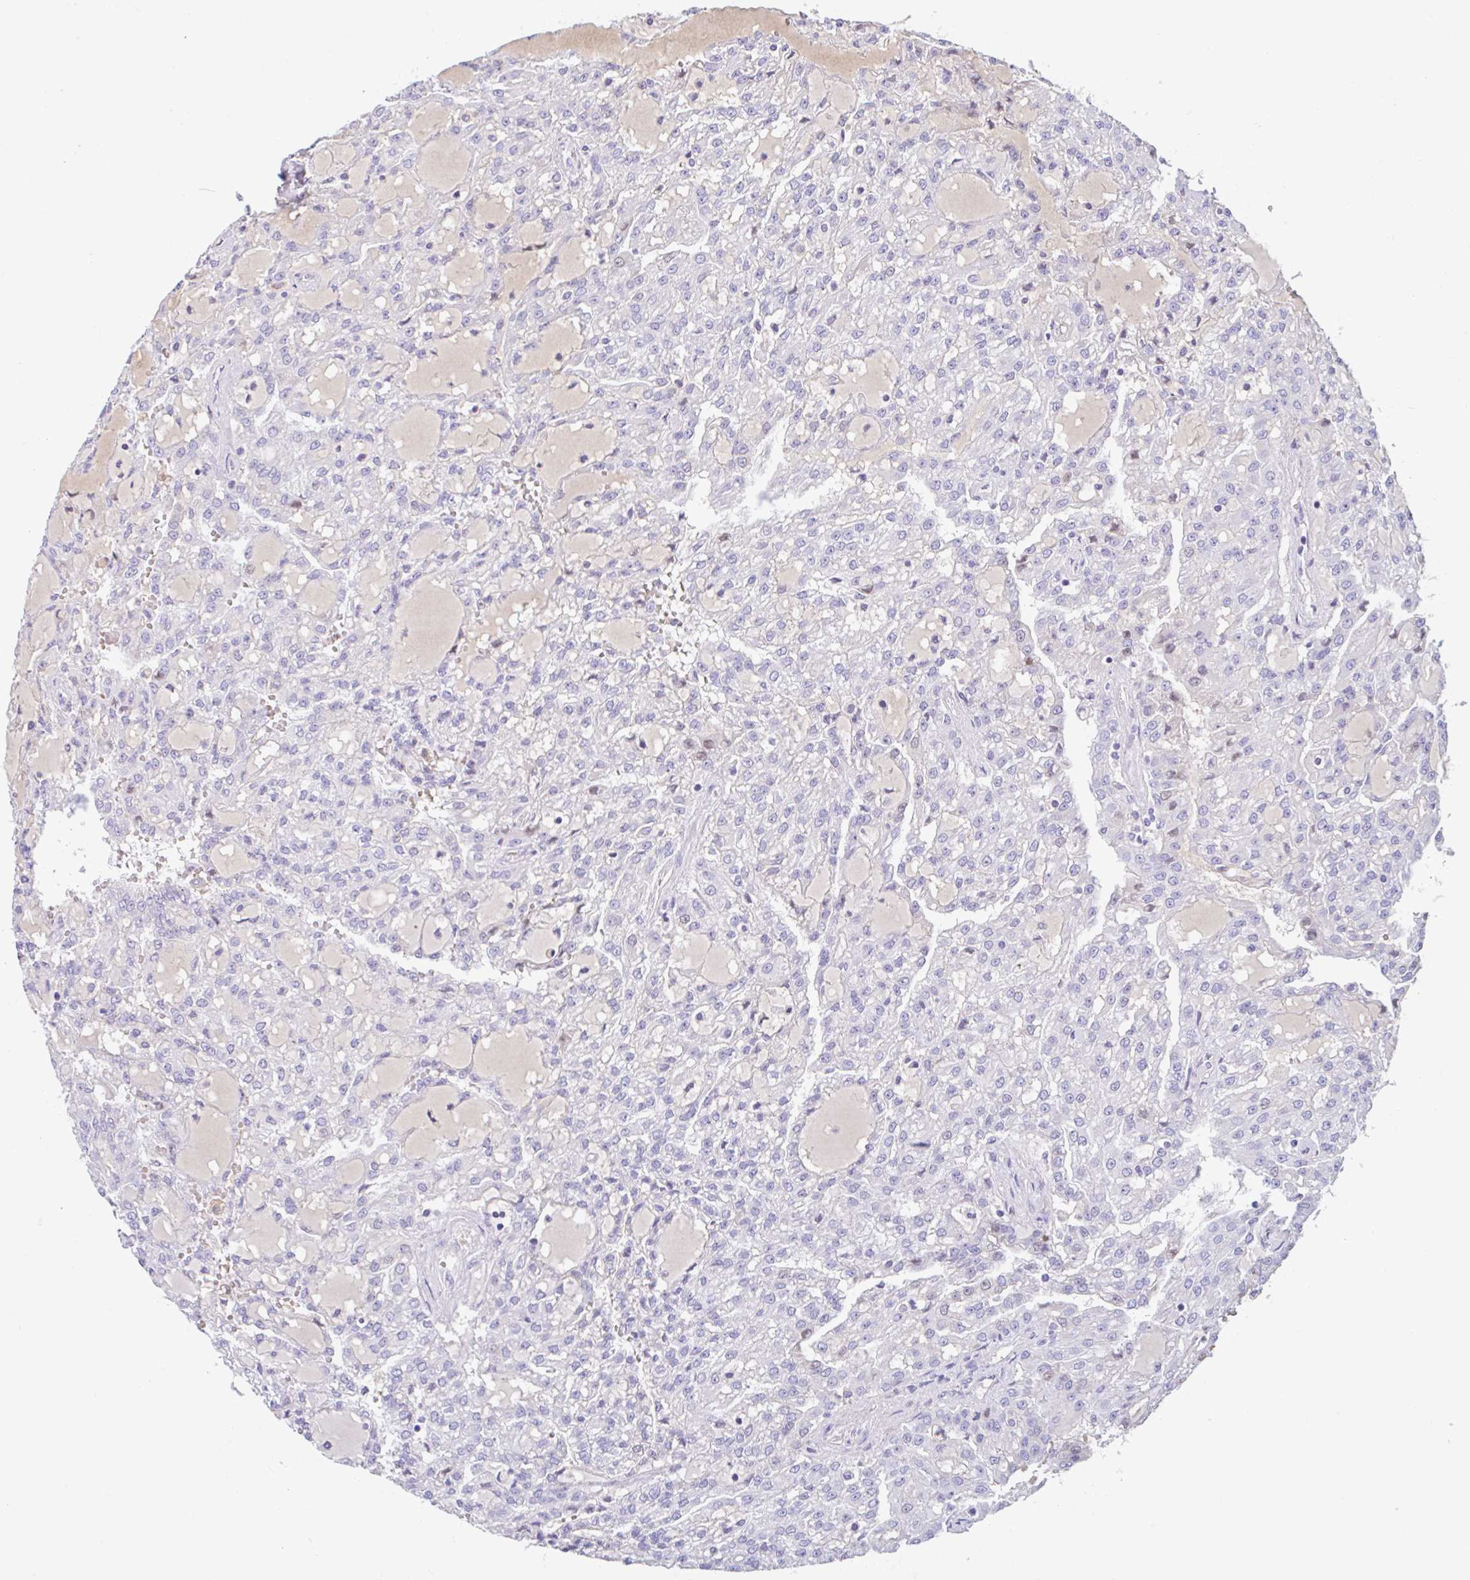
{"staining": {"intensity": "negative", "quantity": "none", "location": "none"}, "tissue": "renal cancer", "cell_type": "Tumor cells", "image_type": "cancer", "snomed": [{"axis": "morphology", "description": "Adenocarcinoma, NOS"}, {"axis": "topography", "description": "Kidney"}], "caption": "Tumor cells show no significant staining in adenocarcinoma (renal). Nuclei are stained in blue.", "gene": "SERPINE3", "patient": {"sex": "male", "age": 63}}